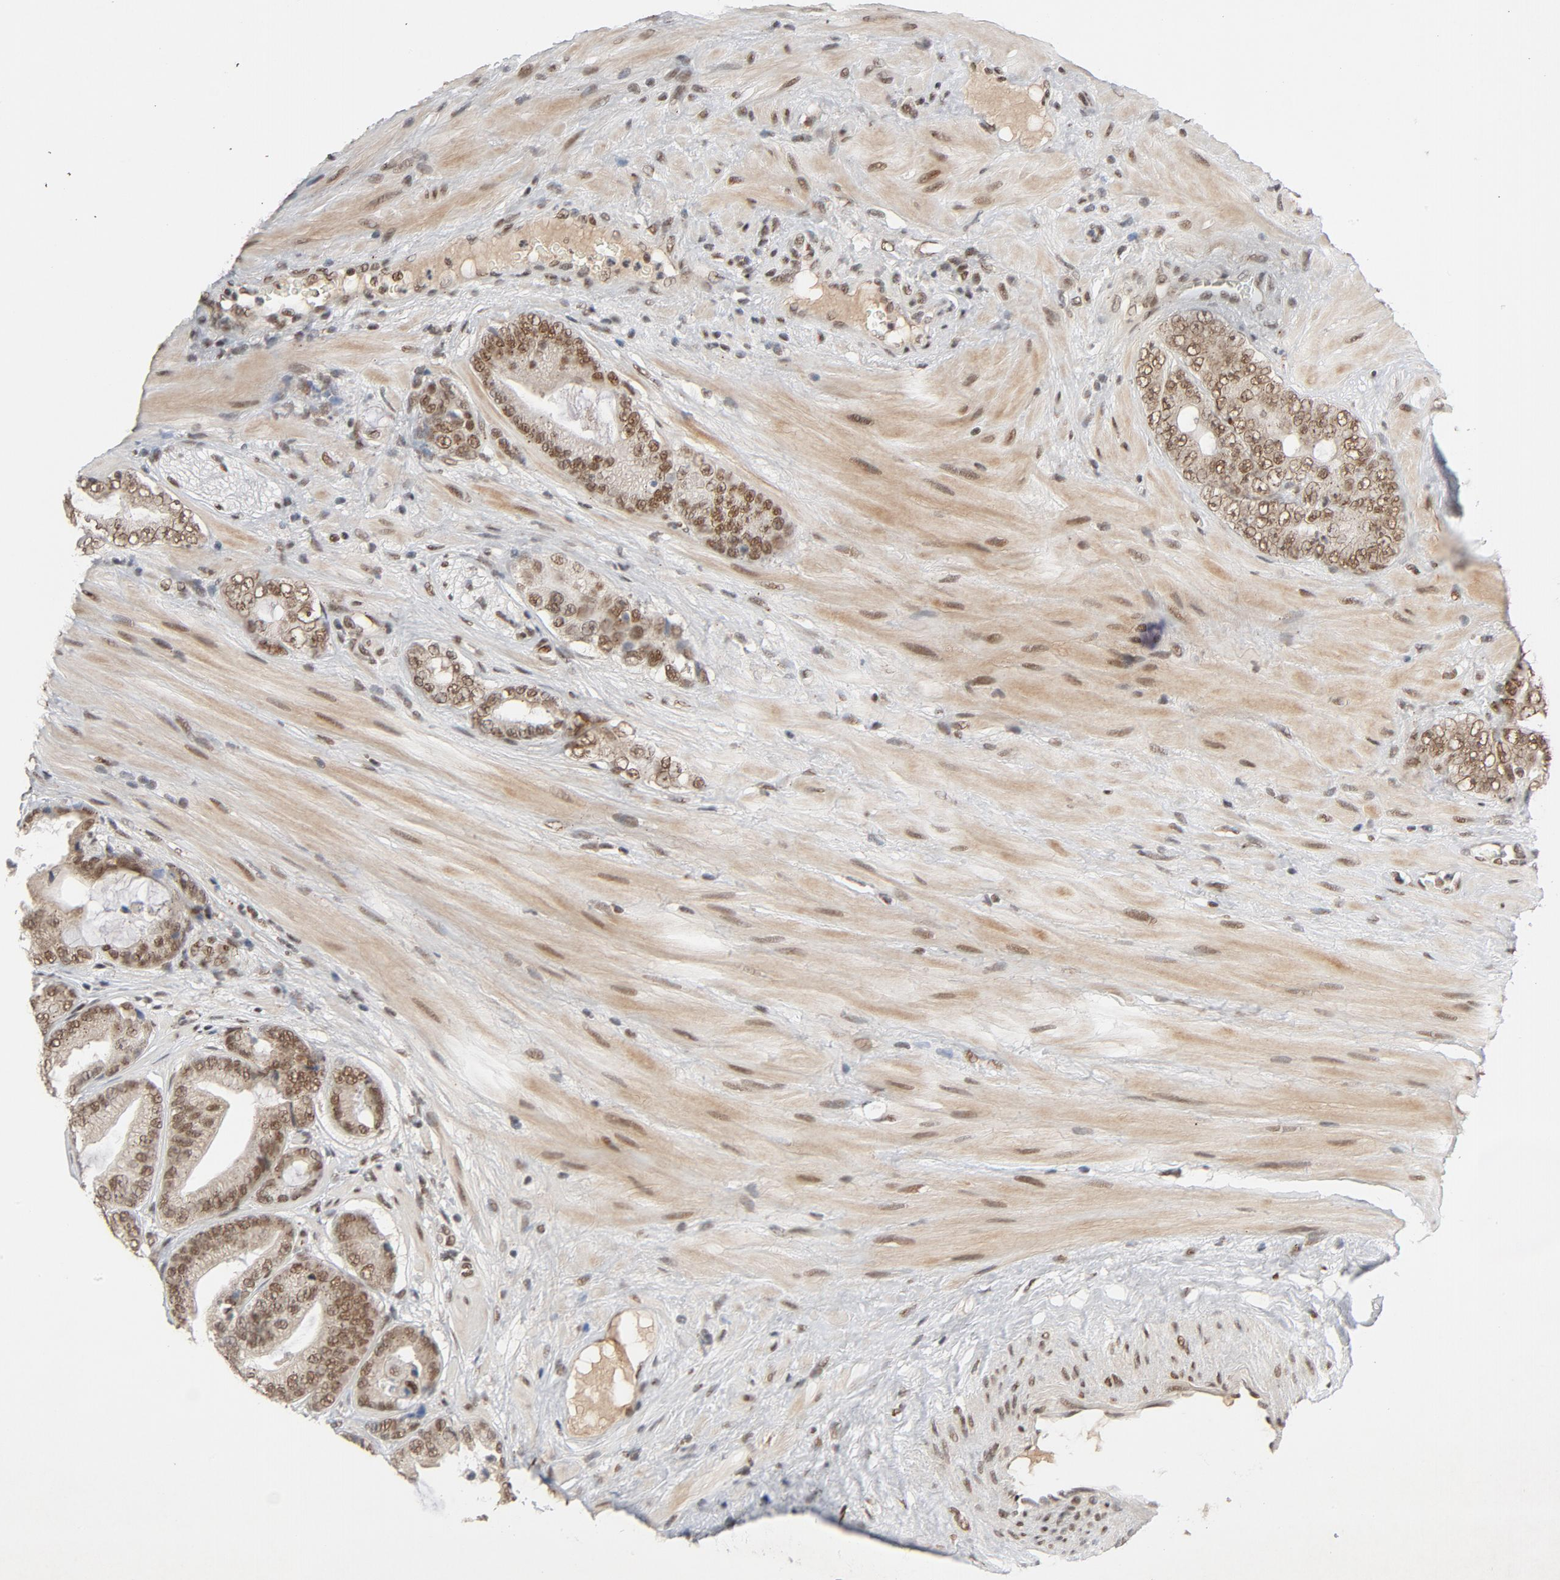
{"staining": {"intensity": "moderate", "quantity": ">75%", "location": "nuclear"}, "tissue": "prostate cancer", "cell_type": "Tumor cells", "image_type": "cancer", "snomed": [{"axis": "morphology", "description": "Adenocarcinoma, Low grade"}, {"axis": "topography", "description": "Prostate"}], "caption": "A brown stain shows moderate nuclear positivity of a protein in human prostate low-grade adenocarcinoma tumor cells. (DAB IHC with brightfield microscopy, high magnification).", "gene": "SMARCD1", "patient": {"sex": "male", "age": 58}}